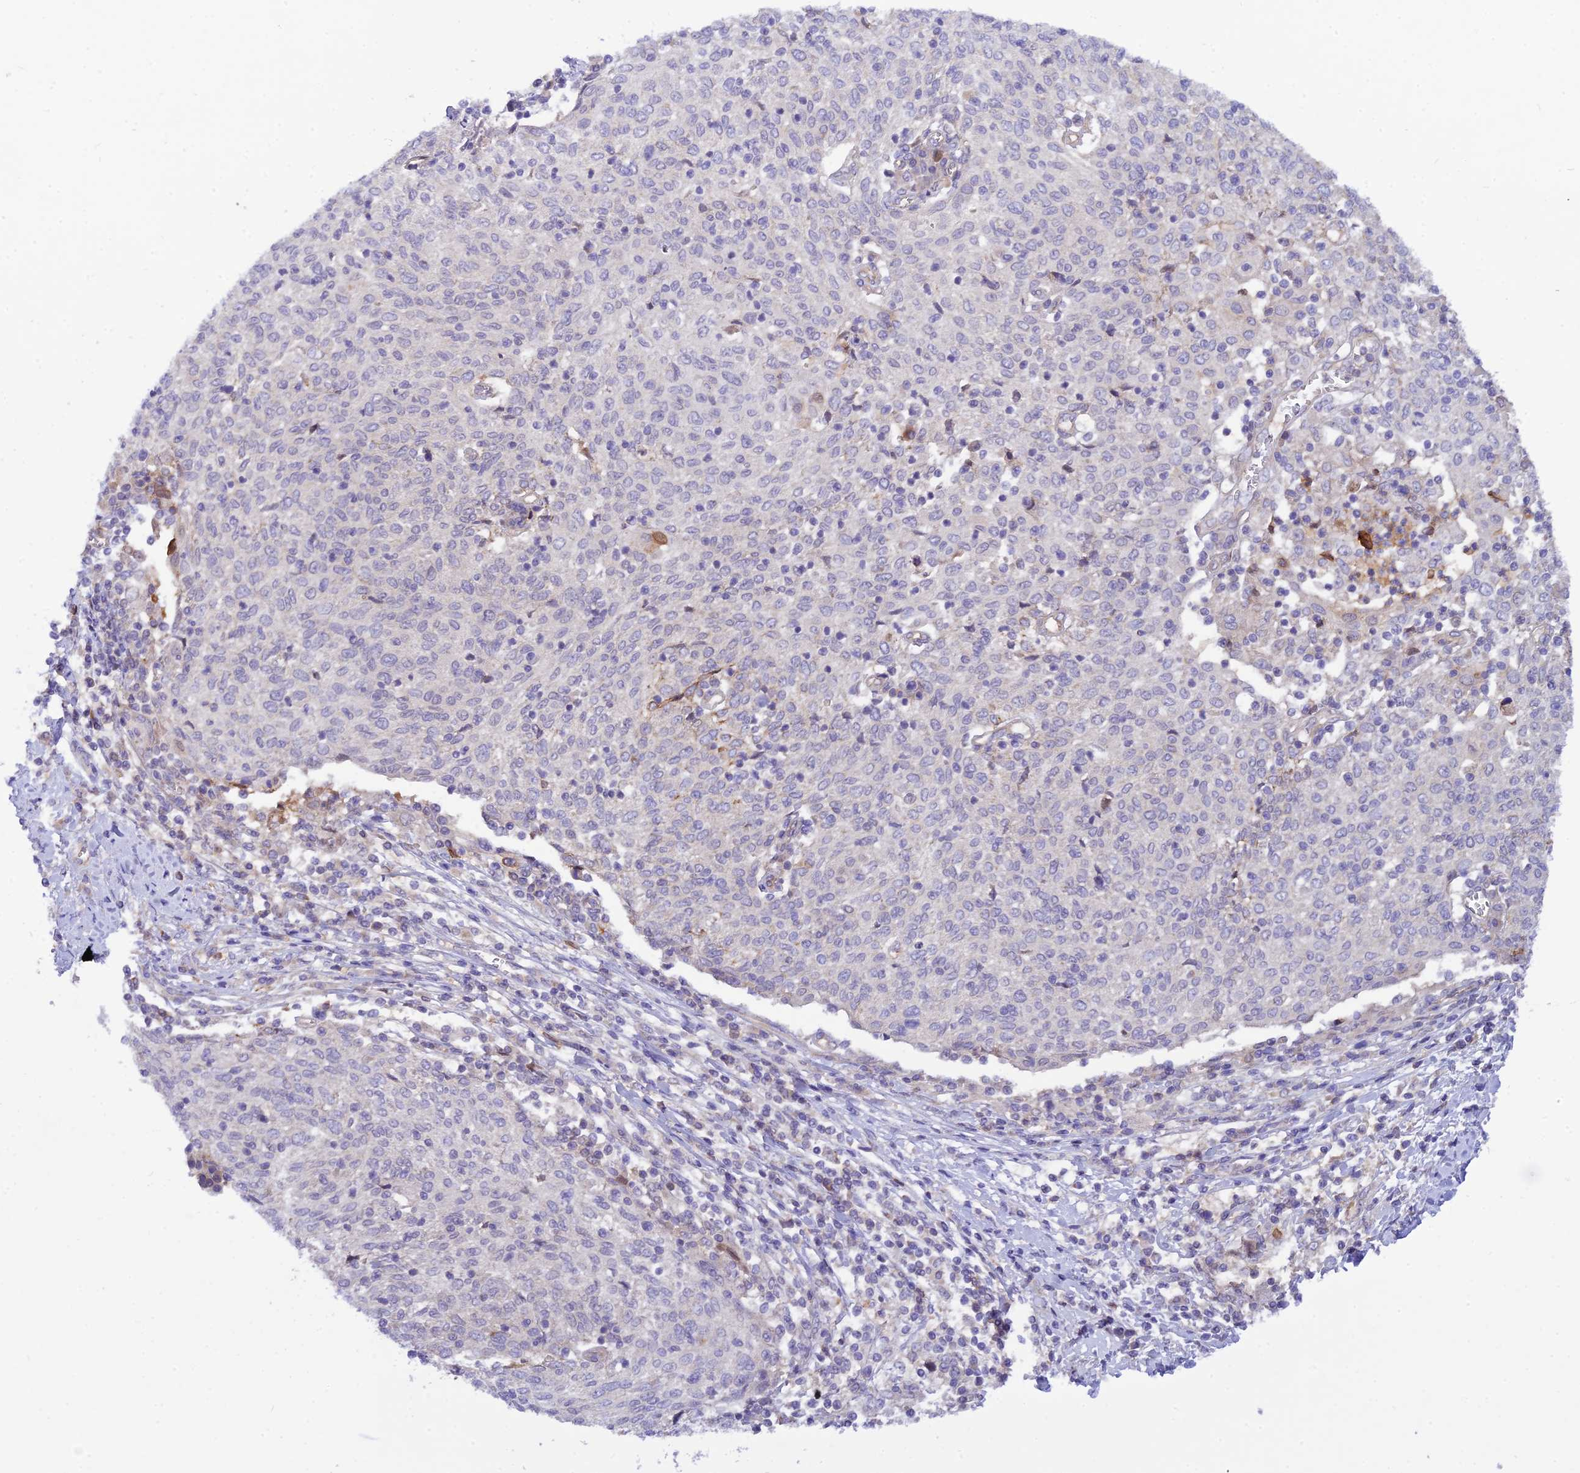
{"staining": {"intensity": "negative", "quantity": "none", "location": "none"}, "tissue": "cervical cancer", "cell_type": "Tumor cells", "image_type": "cancer", "snomed": [{"axis": "morphology", "description": "Squamous cell carcinoma, NOS"}, {"axis": "topography", "description": "Cervix"}], "caption": "There is no significant positivity in tumor cells of cervical cancer.", "gene": "TRIM43B", "patient": {"sex": "female", "age": 52}}